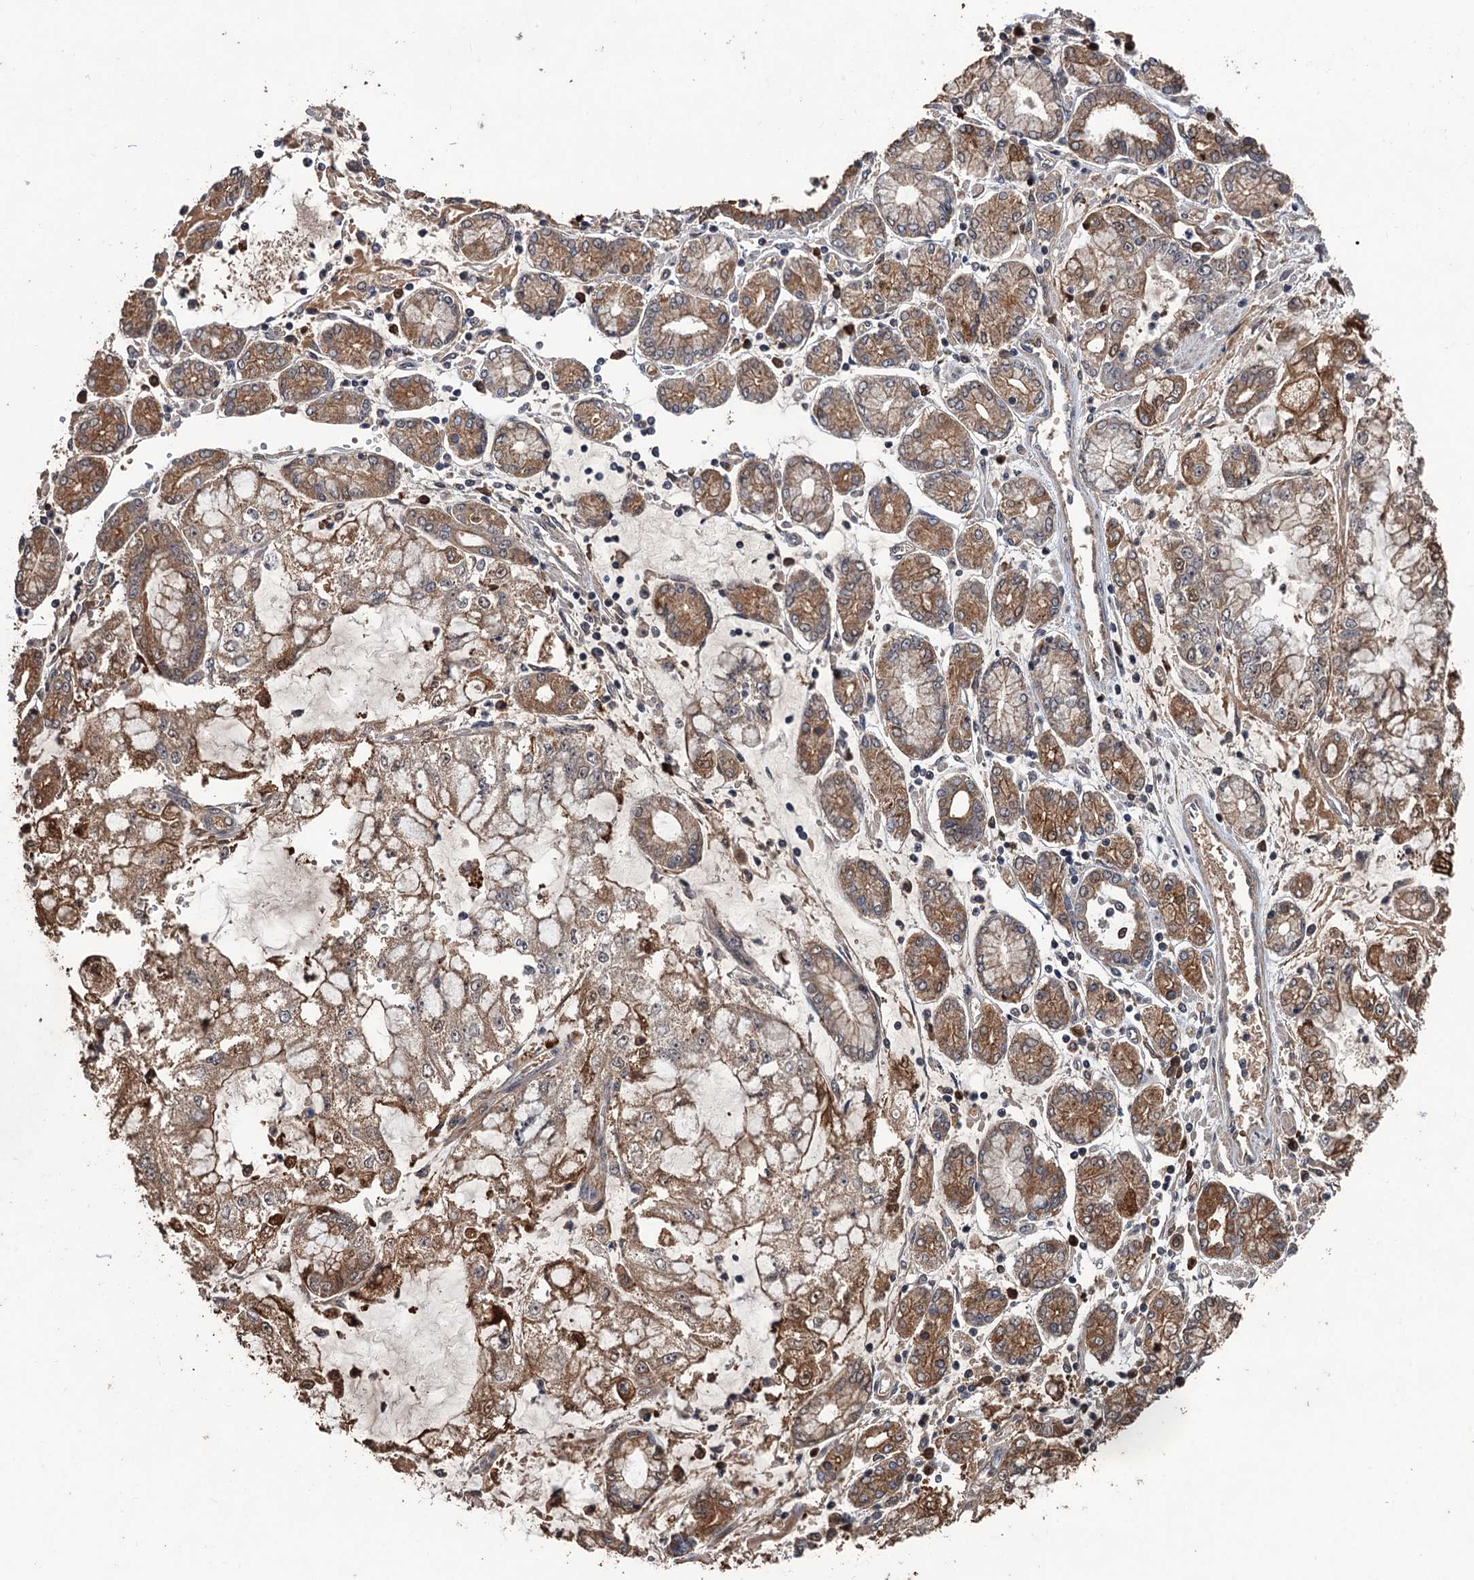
{"staining": {"intensity": "moderate", "quantity": ">75%", "location": "cytoplasmic/membranous,nuclear"}, "tissue": "stomach cancer", "cell_type": "Tumor cells", "image_type": "cancer", "snomed": [{"axis": "morphology", "description": "Adenocarcinoma, NOS"}, {"axis": "topography", "description": "Stomach"}], "caption": "IHC of human stomach adenocarcinoma displays medium levels of moderate cytoplasmic/membranous and nuclear staining in approximately >75% of tumor cells. The staining is performed using DAB (3,3'-diaminobenzidine) brown chromogen to label protein expression. The nuclei are counter-stained blue using hematoxylin.", "gene": "ZNF438", "patient": {"sex": "male", "age": 76}}